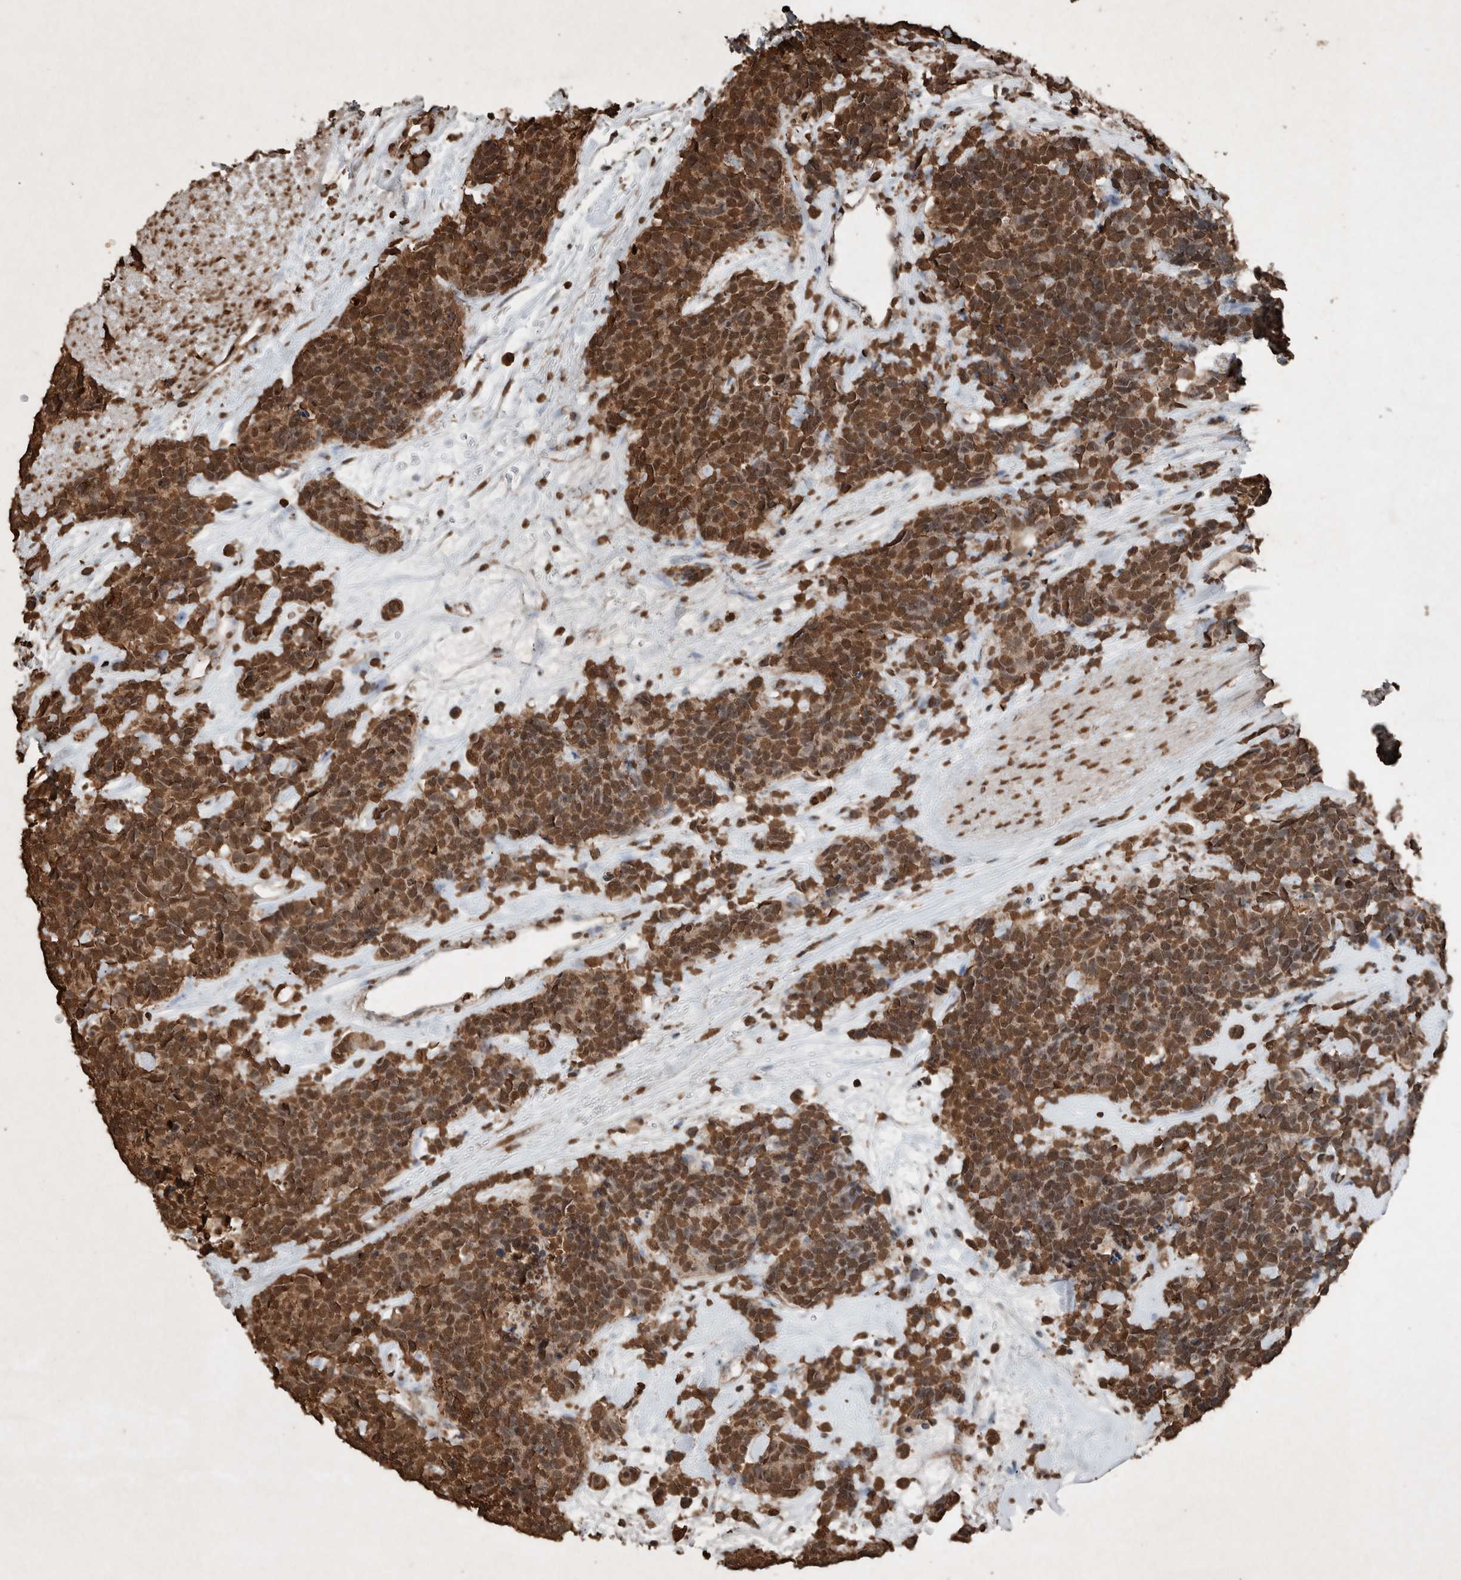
{"staining": {"intensity": "strong", "quantity": ">75%", "location": "nuclear"}, "tissue": "carcinoid", "cell_type": "Tumor cells", "image_type": "cancer", "snomed": [{"axis": "morphology", "description": "Carcinoma, NOS"}, {"axis": "morphology", "description": "Carcinoid, malignant, NOS"}, {"axis": "topography", "description": "Urinary bladder"}], "caption": "A histopathology image showing strong nuclear expression in about >75% of tumor cells in carcinoma, as visualized by brown immunohistochemical staining.", "gene": "FSTL3", "patient": {"sex": "male", "age": 57}}